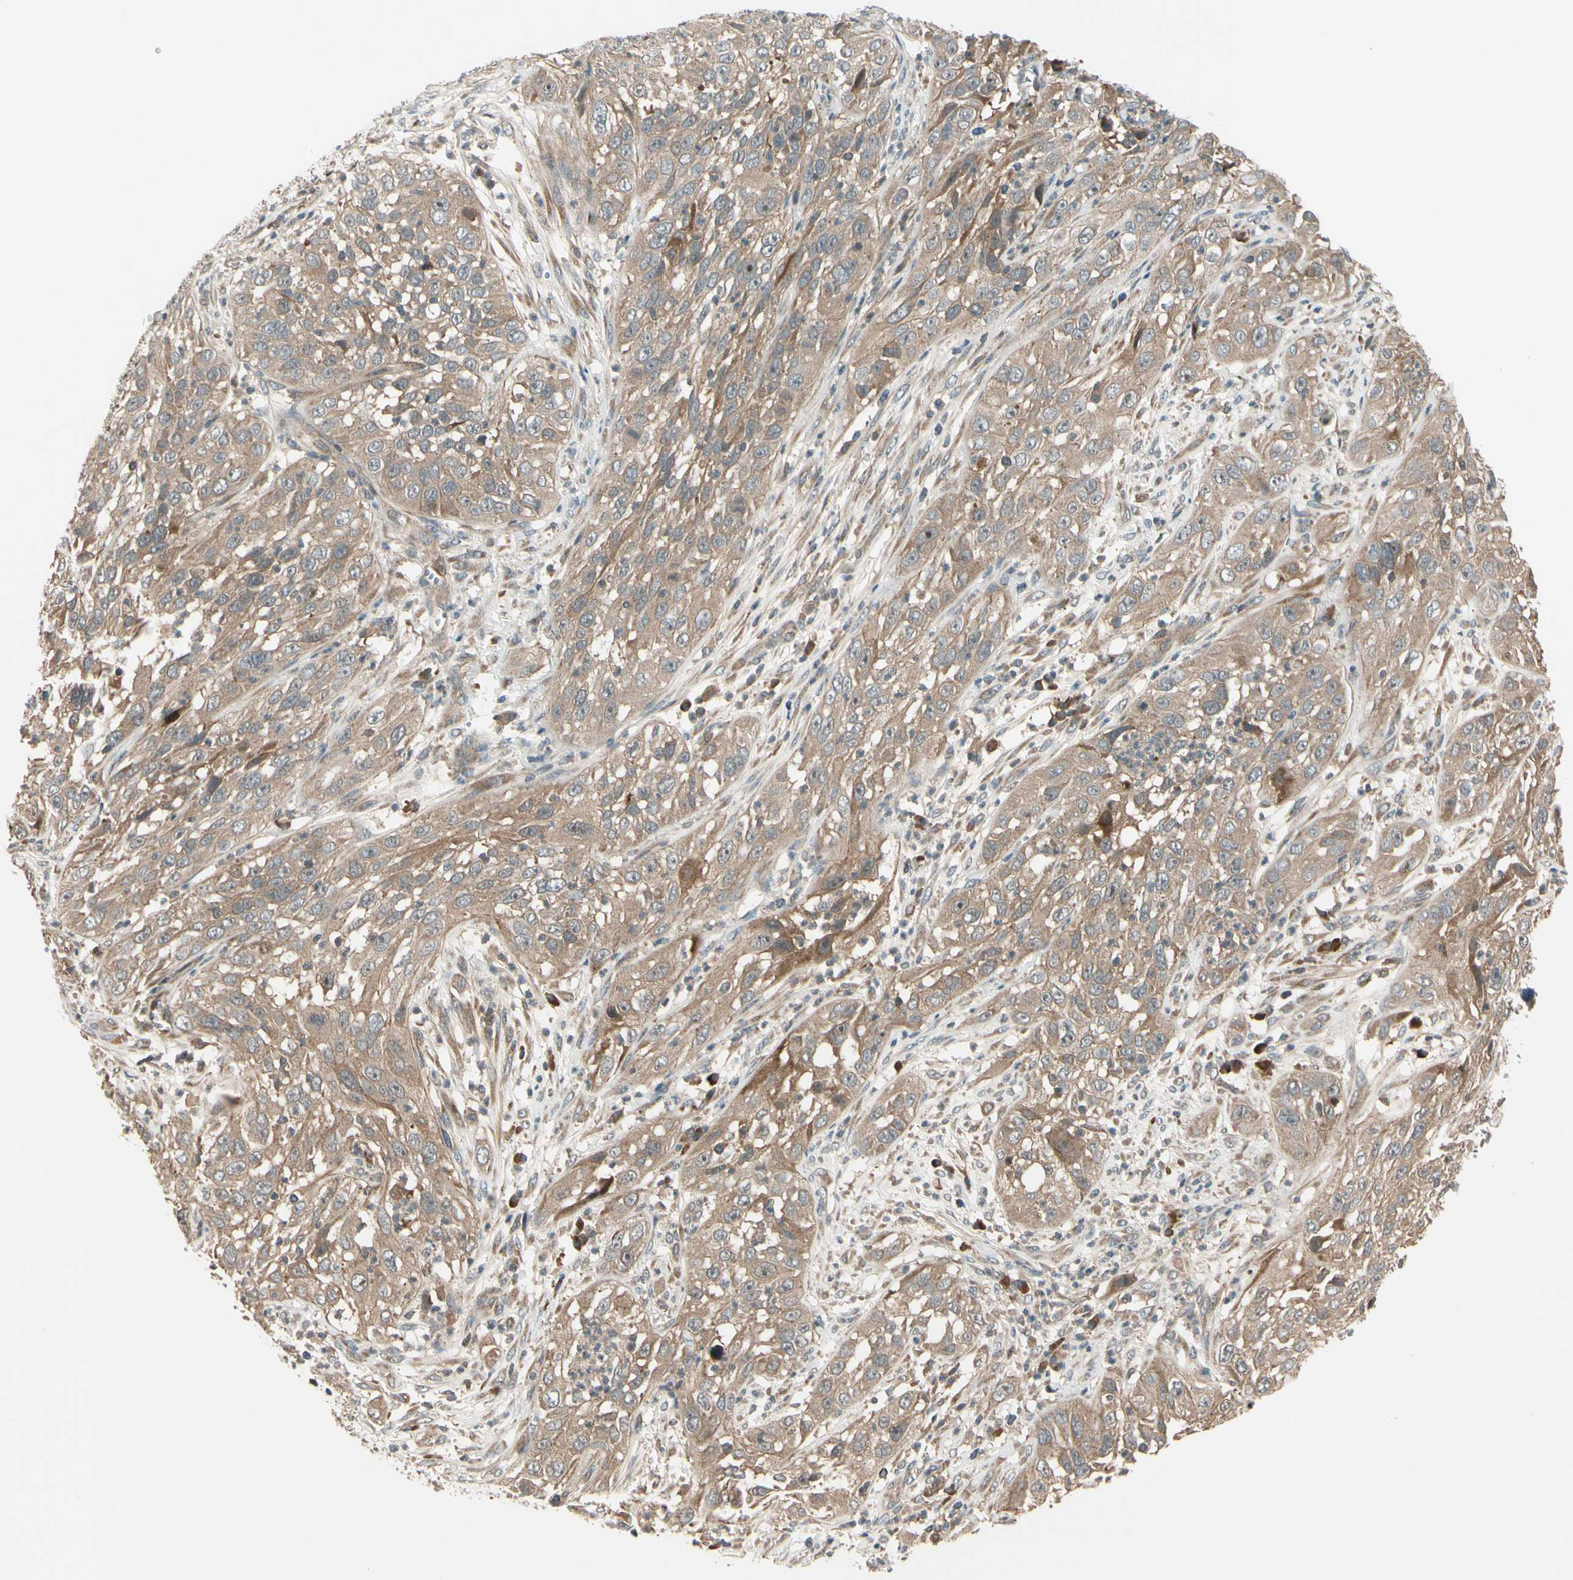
{"staining": {"intensity": "weak", "quantity": ">75%", "location": "cytoplasmic/membranous"}, "tissue": "cervical cancer", "cell_type": "Tumor cells", "image_type": "cancer", "snomed": [{"axis": "morphology", "description": "Squamous cell carcinoma, NOS"}, {"axis": "topography", "description": "Cervix"}], "caption": "An immunohistochemistry (IHC) micrograph of neoplastic tissue is shown. Protein staining in brown highlights weak cytoplasmic/membranous positivity in squamous cell carcinoma (cervical) within tumor cells. (IHC, brightfield microscopy, high magnification).", "gene": "ACVR1C", "patient": {"sex": "female", "age": 32}}